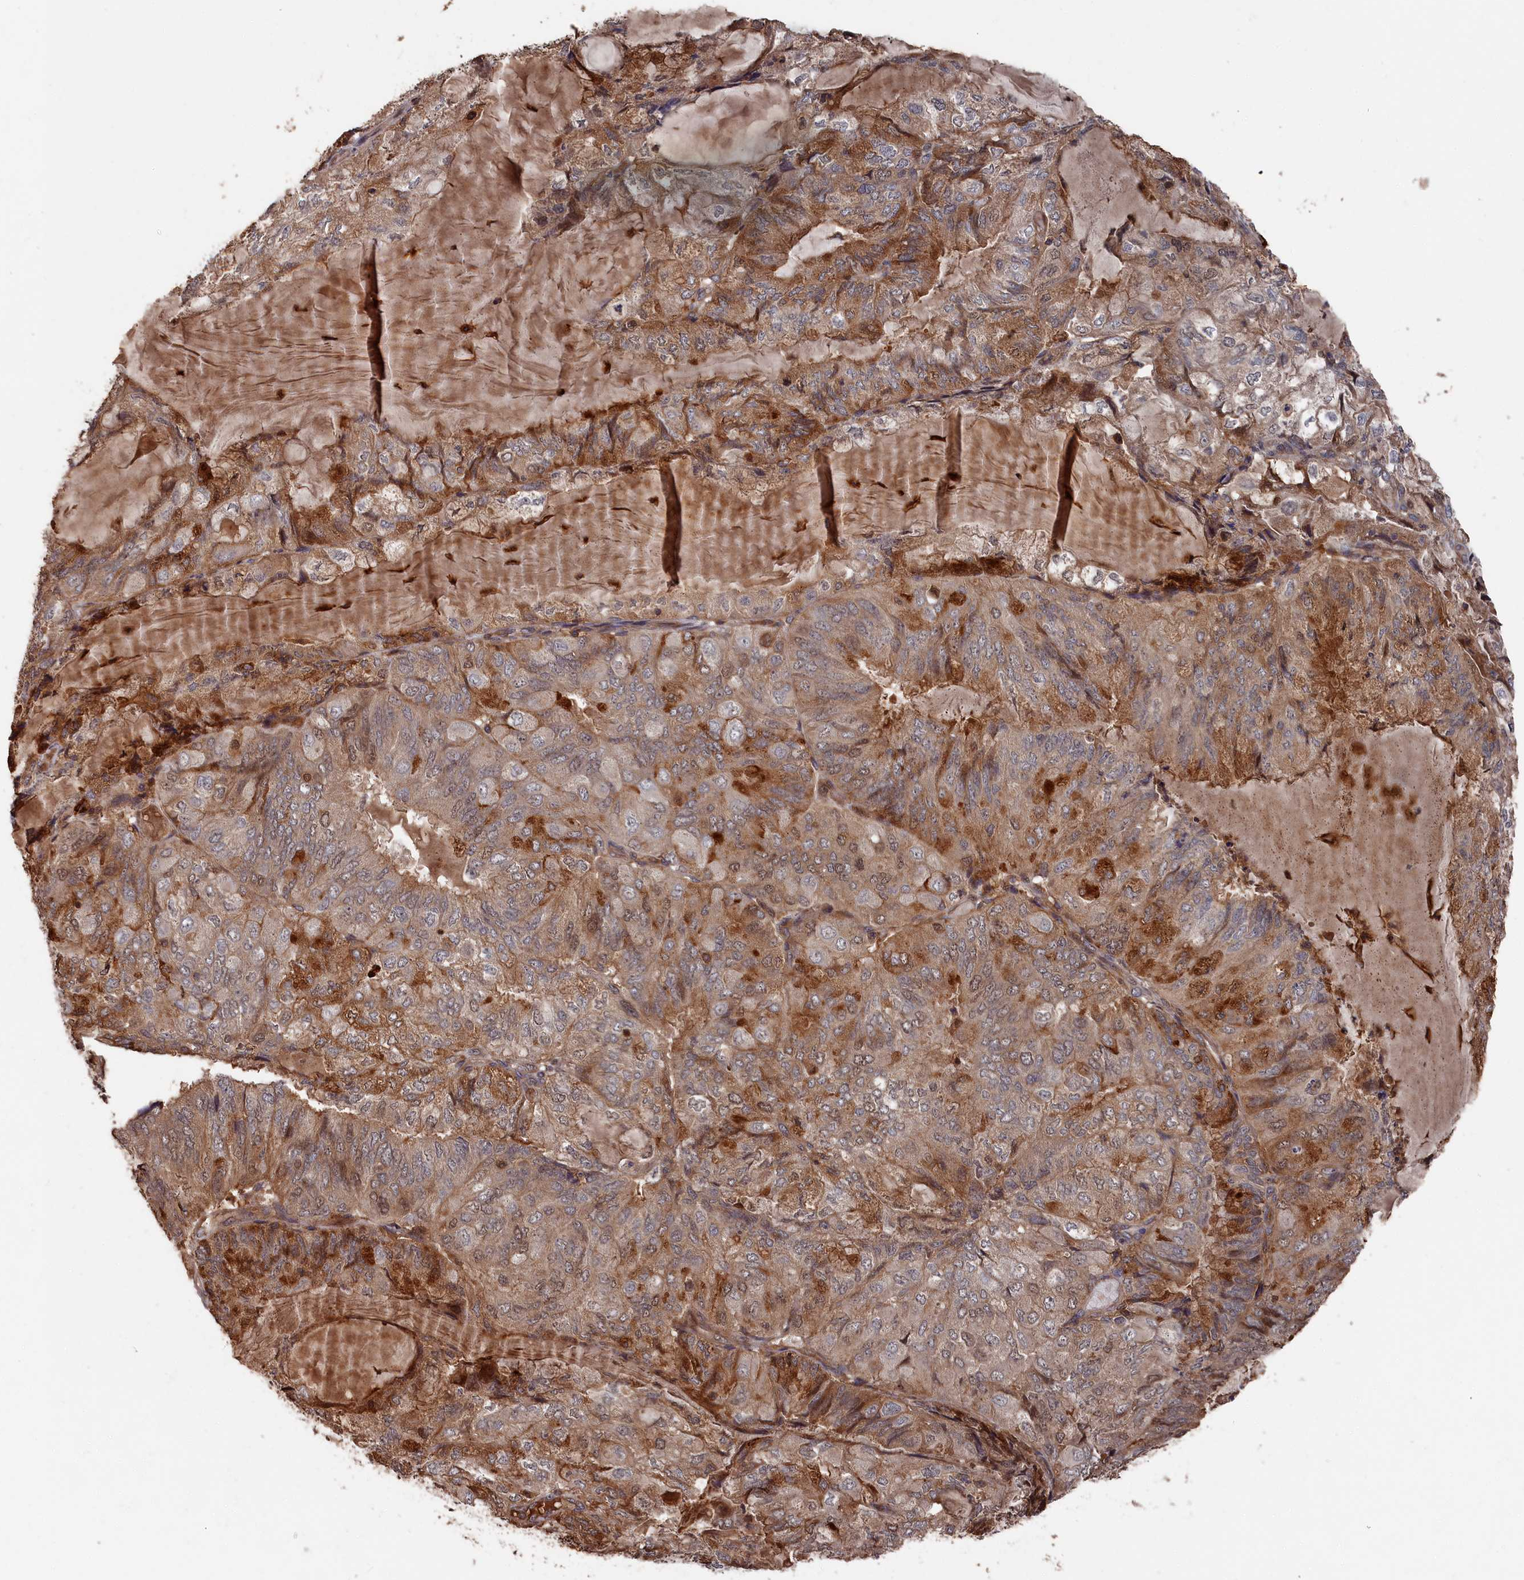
{"staining": {"intensity": "moderate", "quantity": ">75%", "location": "cytoplasmic/membranous,nuclear"}, "tissue": "endometrial cancer", "cell_type": "Tumor cells", "image_type": "cancer", "snomed": [{"axis": "morphology", "description": "Adenocarcinoma, NOS"}, {"axis": "topography", "description": "Endometrium"}], "caption": "Endometrial adenocarcinoma was stained to show a protein in brown. There is medium levels of moderate cytoplasmic/membranous and nuclear positivity in about >75% of tumor cells.", "gene": "RMI2", "patient": {"sex": "female", "age": 81}}